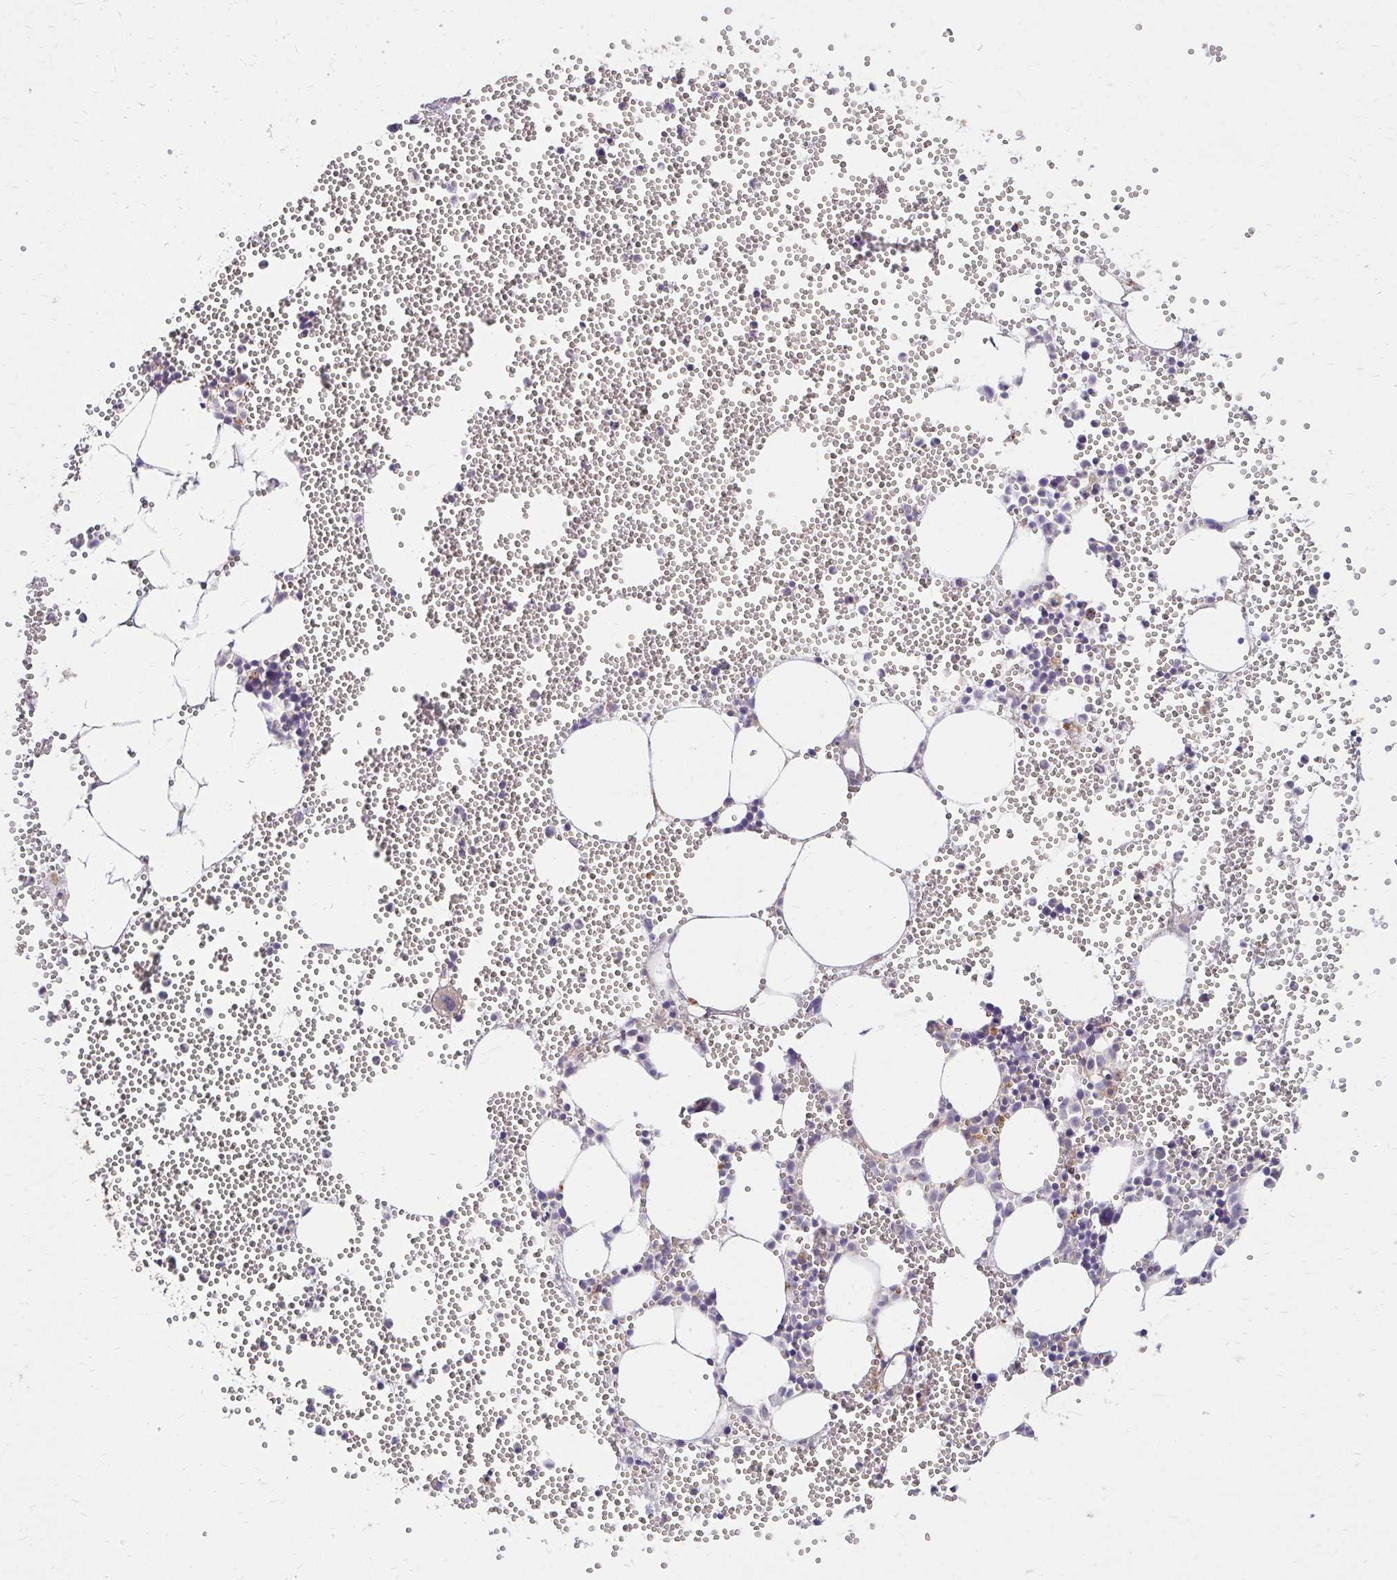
{"staining": {"intensity": "weak", "quantity": "<25%", "location": "cytoplasmic/membranous"}, "tissue": "bone marrow", "cell_type": "Hematopoietic cells", "image_type": "normal", "snomed": [{"axis": "morphology", "description": "Normal tissue, NOS"}, {"axis": "topography", "description": "Bone marrow"}], "caption": "IHC micrograph of normal bone marrow: human bone marrow stained with DAB (3,3'-diaminobenzidine) reveals no significant protein staining in hematopoietic cells.", "gene": "IDUA", "patient": {"sex": "female", "age": 80}}